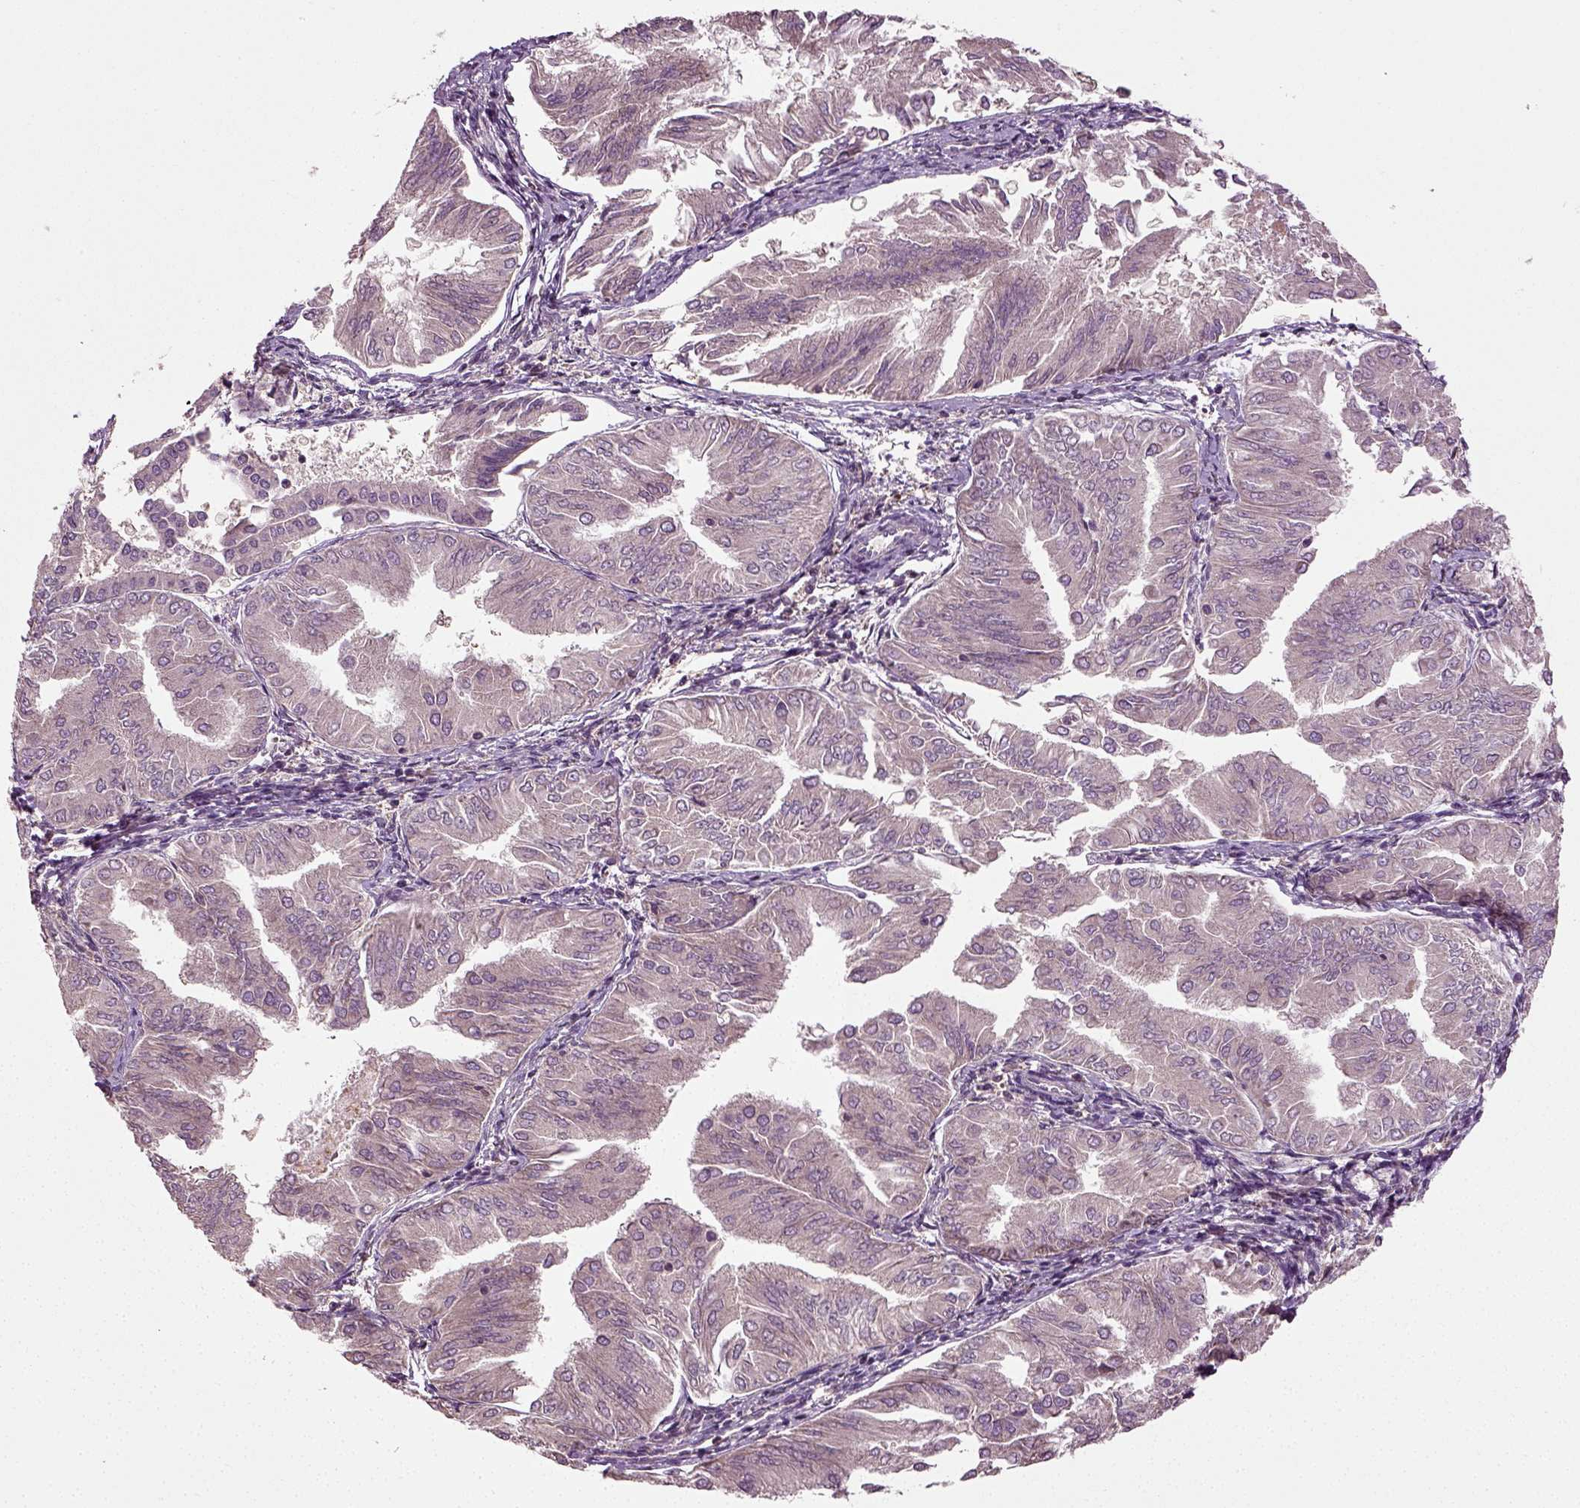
{"staining": {"intensity": "negative", "quantity": "none", "location": "none"}, "tissue": "endometrial cancer", "cell_type": "Tumor cells", "image_type": "cancer", "snomed": [{"axis": "morphology", "description": "Adenocarcinoma, NOS"}, {"axis": "topography", "description": "Endometrium"}], "caption": "Adenocarcinoma (endometrial) stained for a protein using IHC reveals no positivity tumor cells.", "gene": "ERV3-1", "patient": {"sex": "female", "age": 53}}